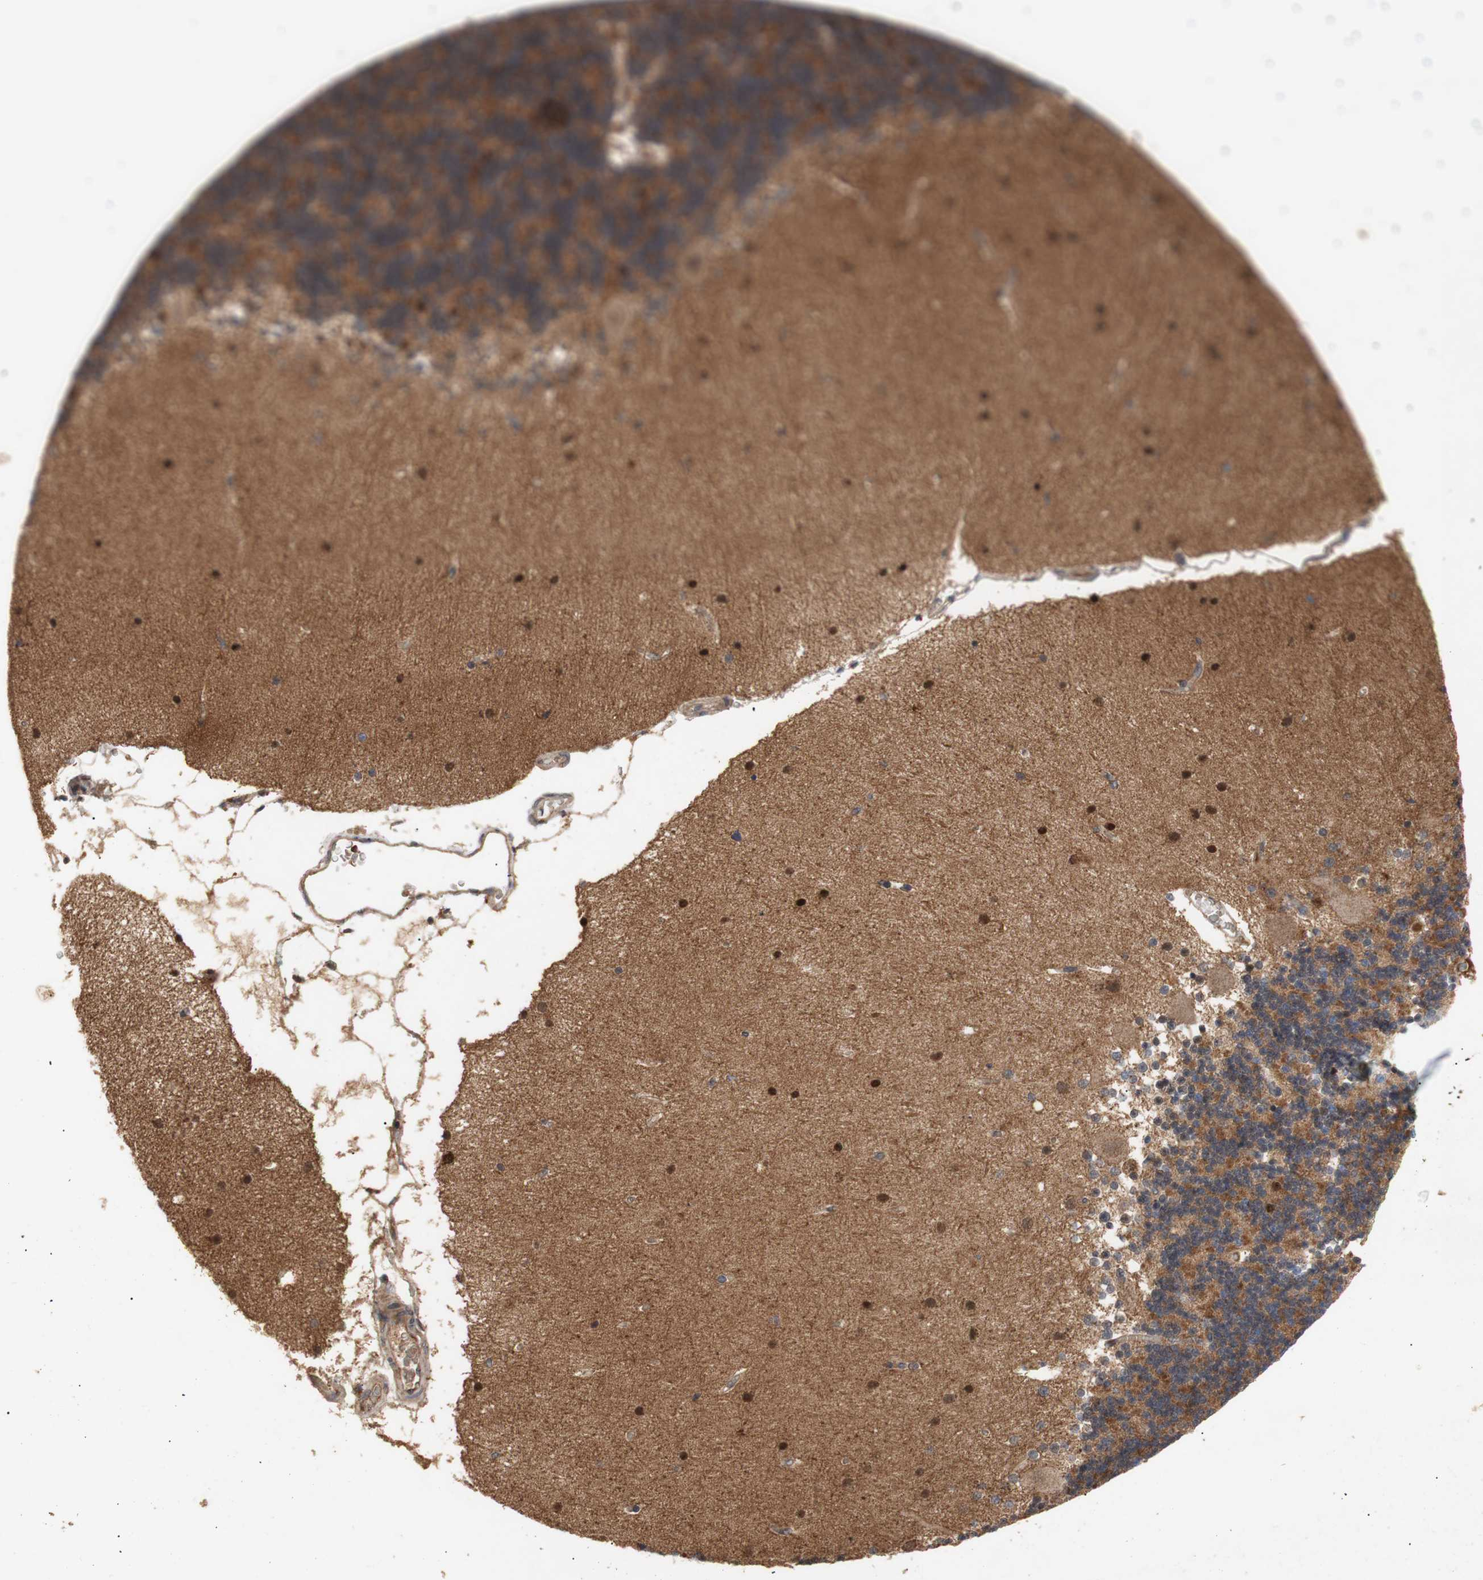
{"staining": {"intensity": "moderate", "quantity": ">75%", "location": "cytoplasmic/membranous"}, "tissue": "cerebellum", "cell_type": "Cells in granular layer", "image_type": "normal", "snomed": [{"axis": "morphology", "description": "Normal tissue, NOS"}, {"axis": "topography", "description": "Cerebellum"}], "caption": "This image displays immunohistochemistry (IHC) staining of normal human cerebellum, with medium moderate cytoplasmic/membranous staining in about >75% of cells in granular layer.", "gene": "PKN1", "patient": {"sex": "female", "age": 54}}